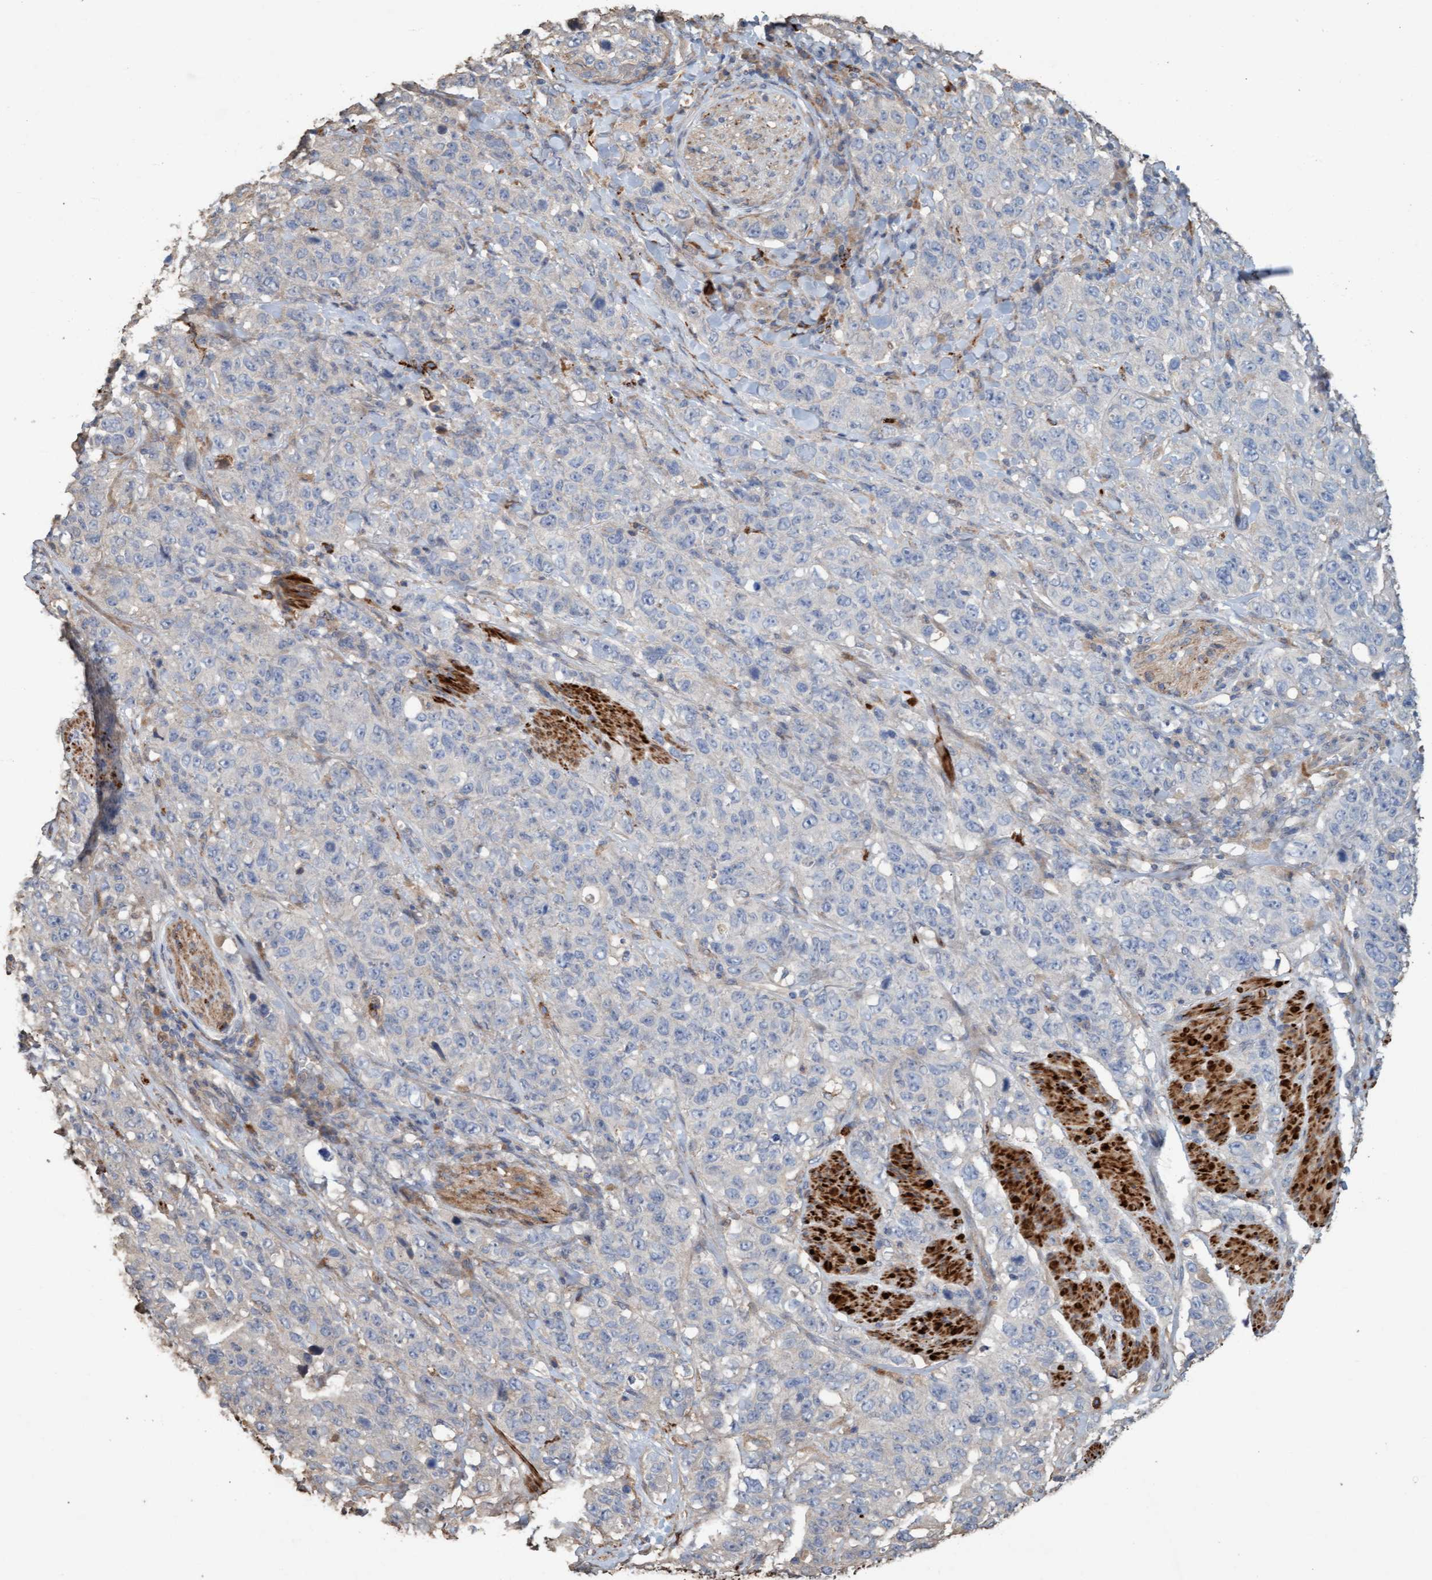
{"staining": {"intensity": "negative", "quantity": "none", "location": "none"}, "tissue": "stomach cancer", "cell_type": "Tumor cells", "image_type": "cancer", "snomed": [{"axis": "morphology", "description": "Adenocarcinoma, NOS"}, {"axis": "topography", "description": "Stomach"}], "caption": "Micrograph shows no protein expression in tumor cells of stomach cancer (adenocarcinoma) tissue.", "gene": "LONRF1", "patient": {"sex": "male", "age": 48}}